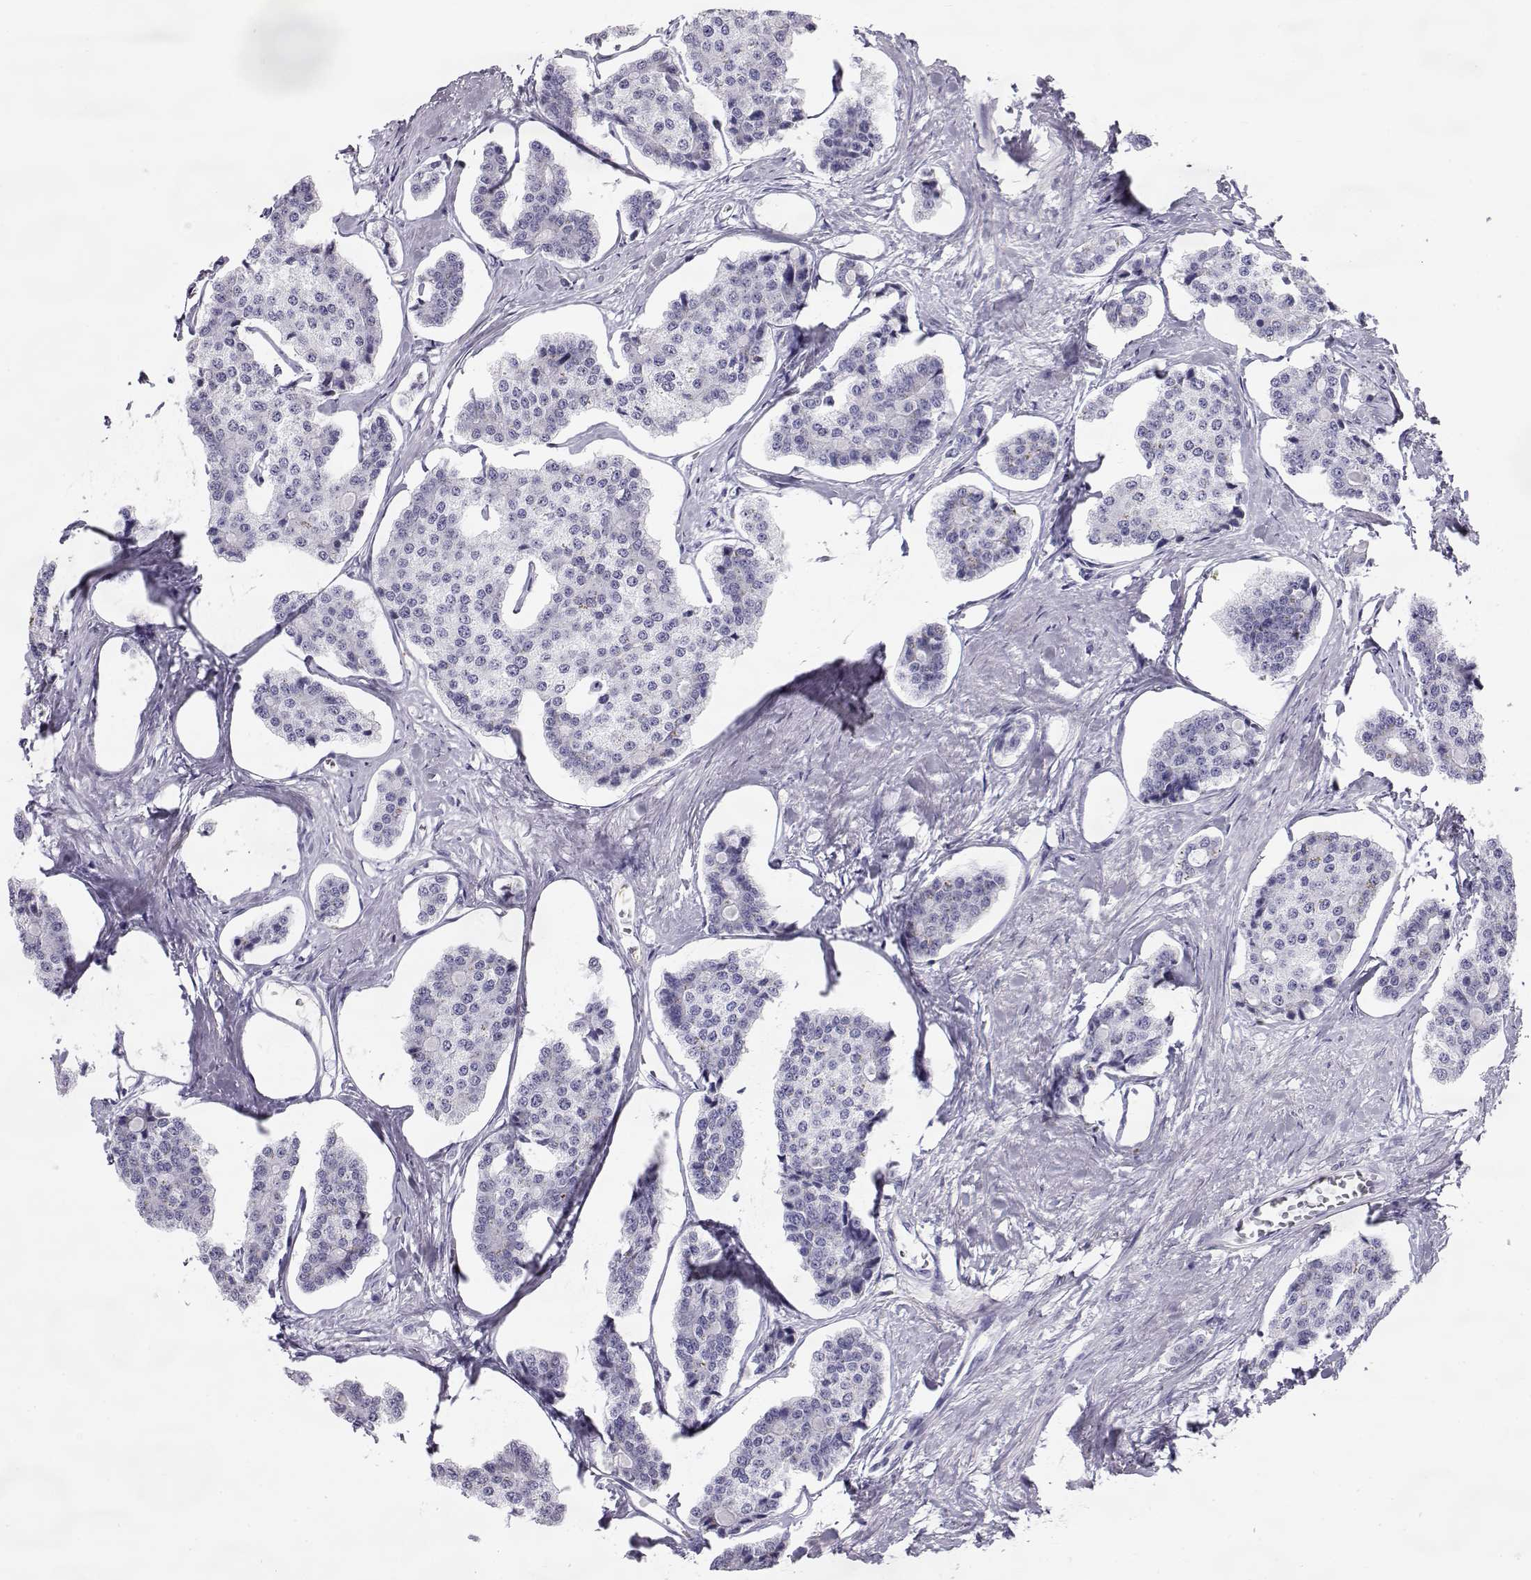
{"staining": {"intensity": "negative", "quantity": "none", "location": "none"}, "tissue": "carcinoid", "cell_type": "Tumor cells", "image_type": "cancer", "snomed": [{"axis": "morphology", "description": "Carcinoid, malignant, NOS"}, {"axis": "topography", "description": "Small intestine"}], "caption": "Immunohistochemical staining of human carcinoid exhibits no significant positivity in tumor cells.", "gene": "RD3", "patient": {"sex": "female", "age": 65}}